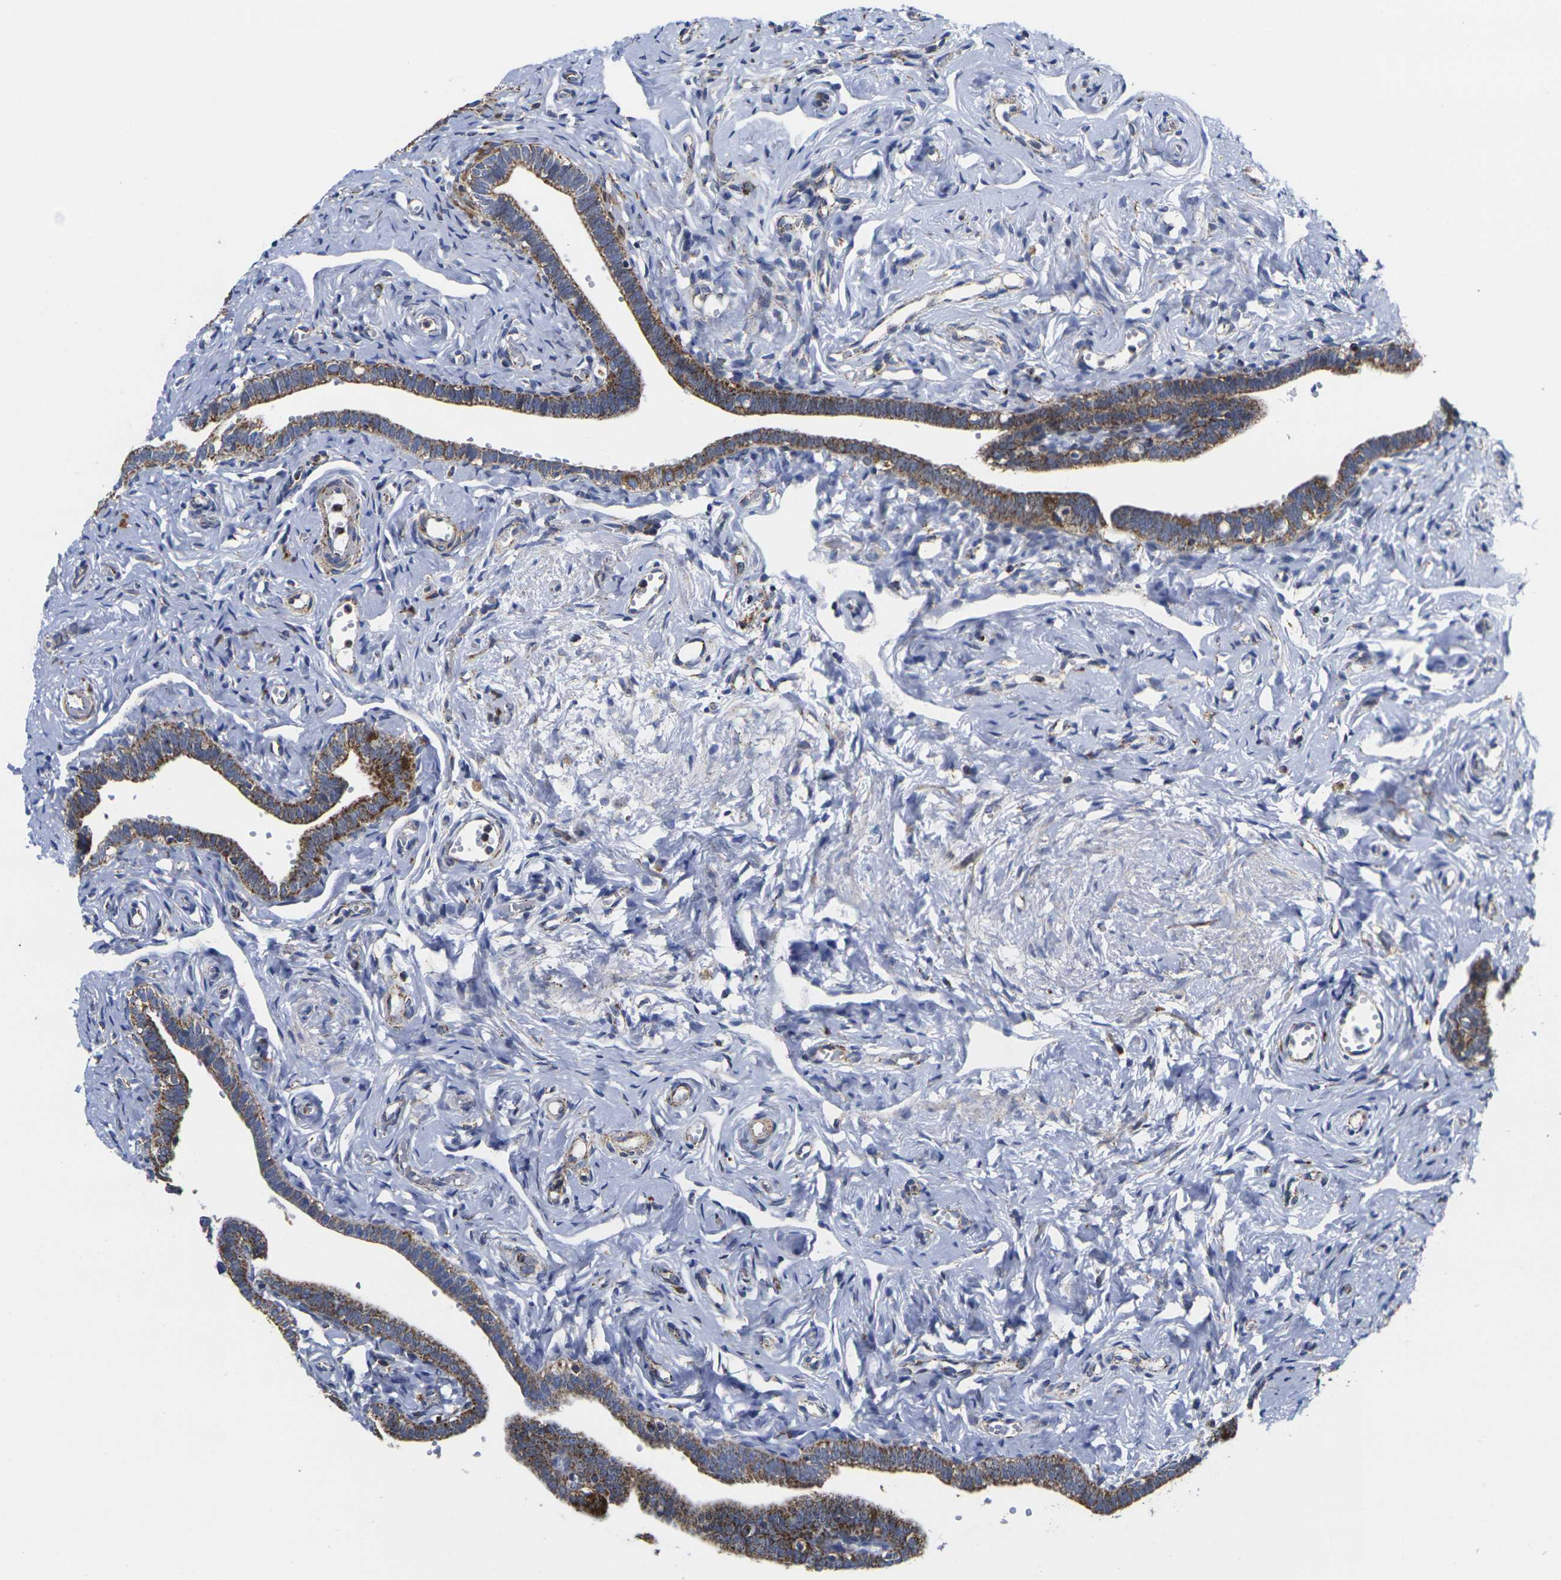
{"staining": {"intensity": "strong", "quantity": "25%-75%", "location": "cytoplasmic/membranous"}, "tissue": "fallopian tube", "cell_type": "Glandular cells", "image_type": "normal", "snomed": [{"axis": "morphology", "description": "Normal tissue, NOS"}, {"axis": "topography", "description": "Fallopian tube"}], "caption": "Immunohistochemical staining of benign fallopian tube reveals 25%-75% levels of strong cytoplasmic/membranous protein expression in approximately 25%-75% of glandular cells. The staining was performed using DAB (3,3'-diaminobenzidine) to visualize the protein expression in brown, while the nuclei were stained in blue with hematoxylin (Magnification: 20x).", "gene": "P2RY11", "patient": {"sex": "female", "age": 71}}